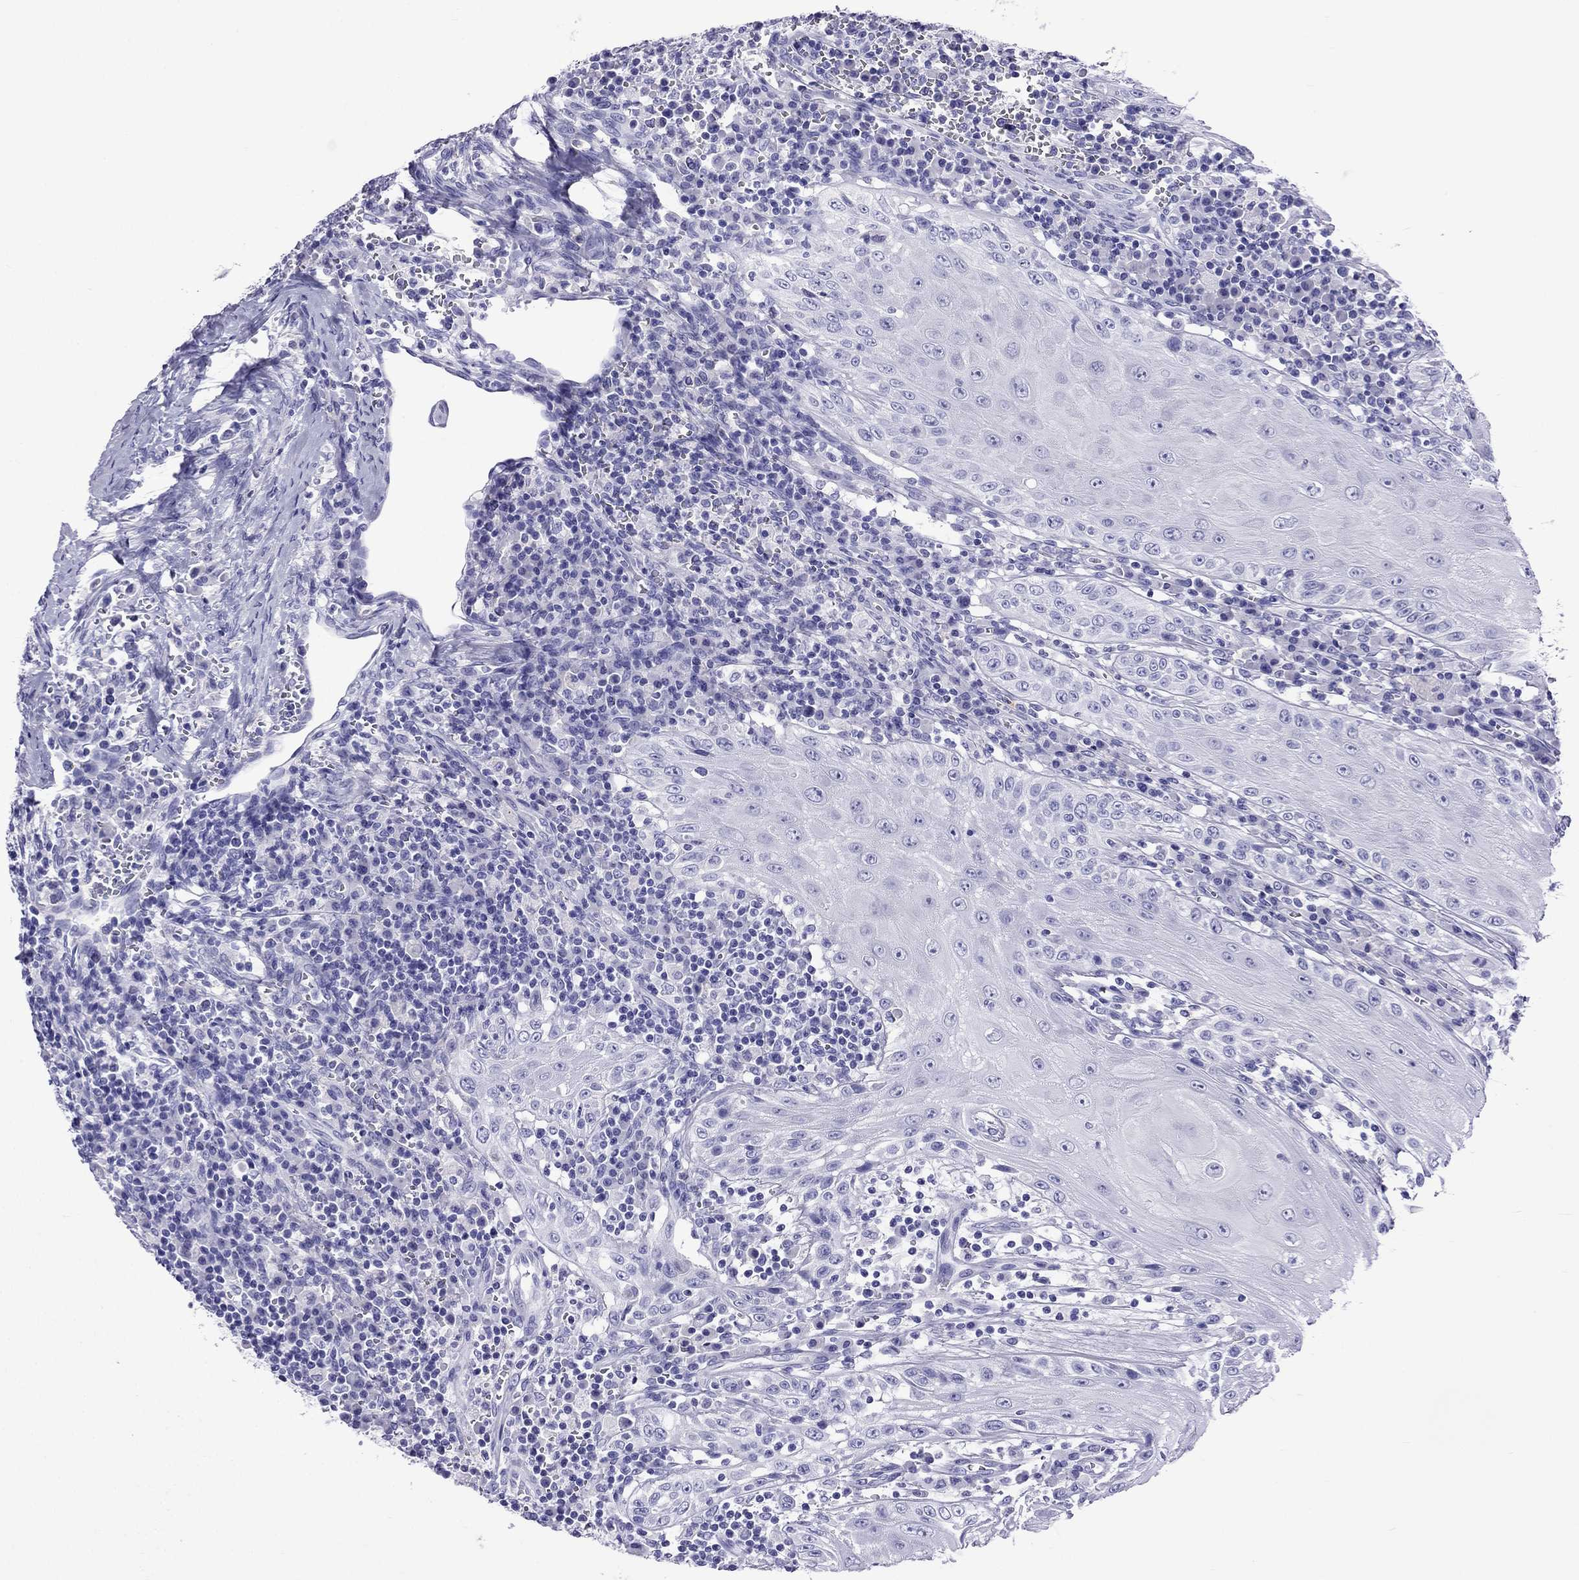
{"staining": {"intensity": "negative", "quantity": "none", "location": "none"}, "tissue": "head and neck cancer", "cell_type": "Tumor cells", "image_type": "cancer", "snomed": [{"axis": "morphology", "description": "Squamous cell carcinoma, NOS"}, {"axis": "topography", "description": "Oral tissue"}, {"axis": "topography", "description": "Head-Neck"}], "caption": "The image displays no significant expression in tumor cells of squamous cell carcinoma (head and neck).", "gene": "ARR3", "patient": {"sex": "male", "age": 58}}